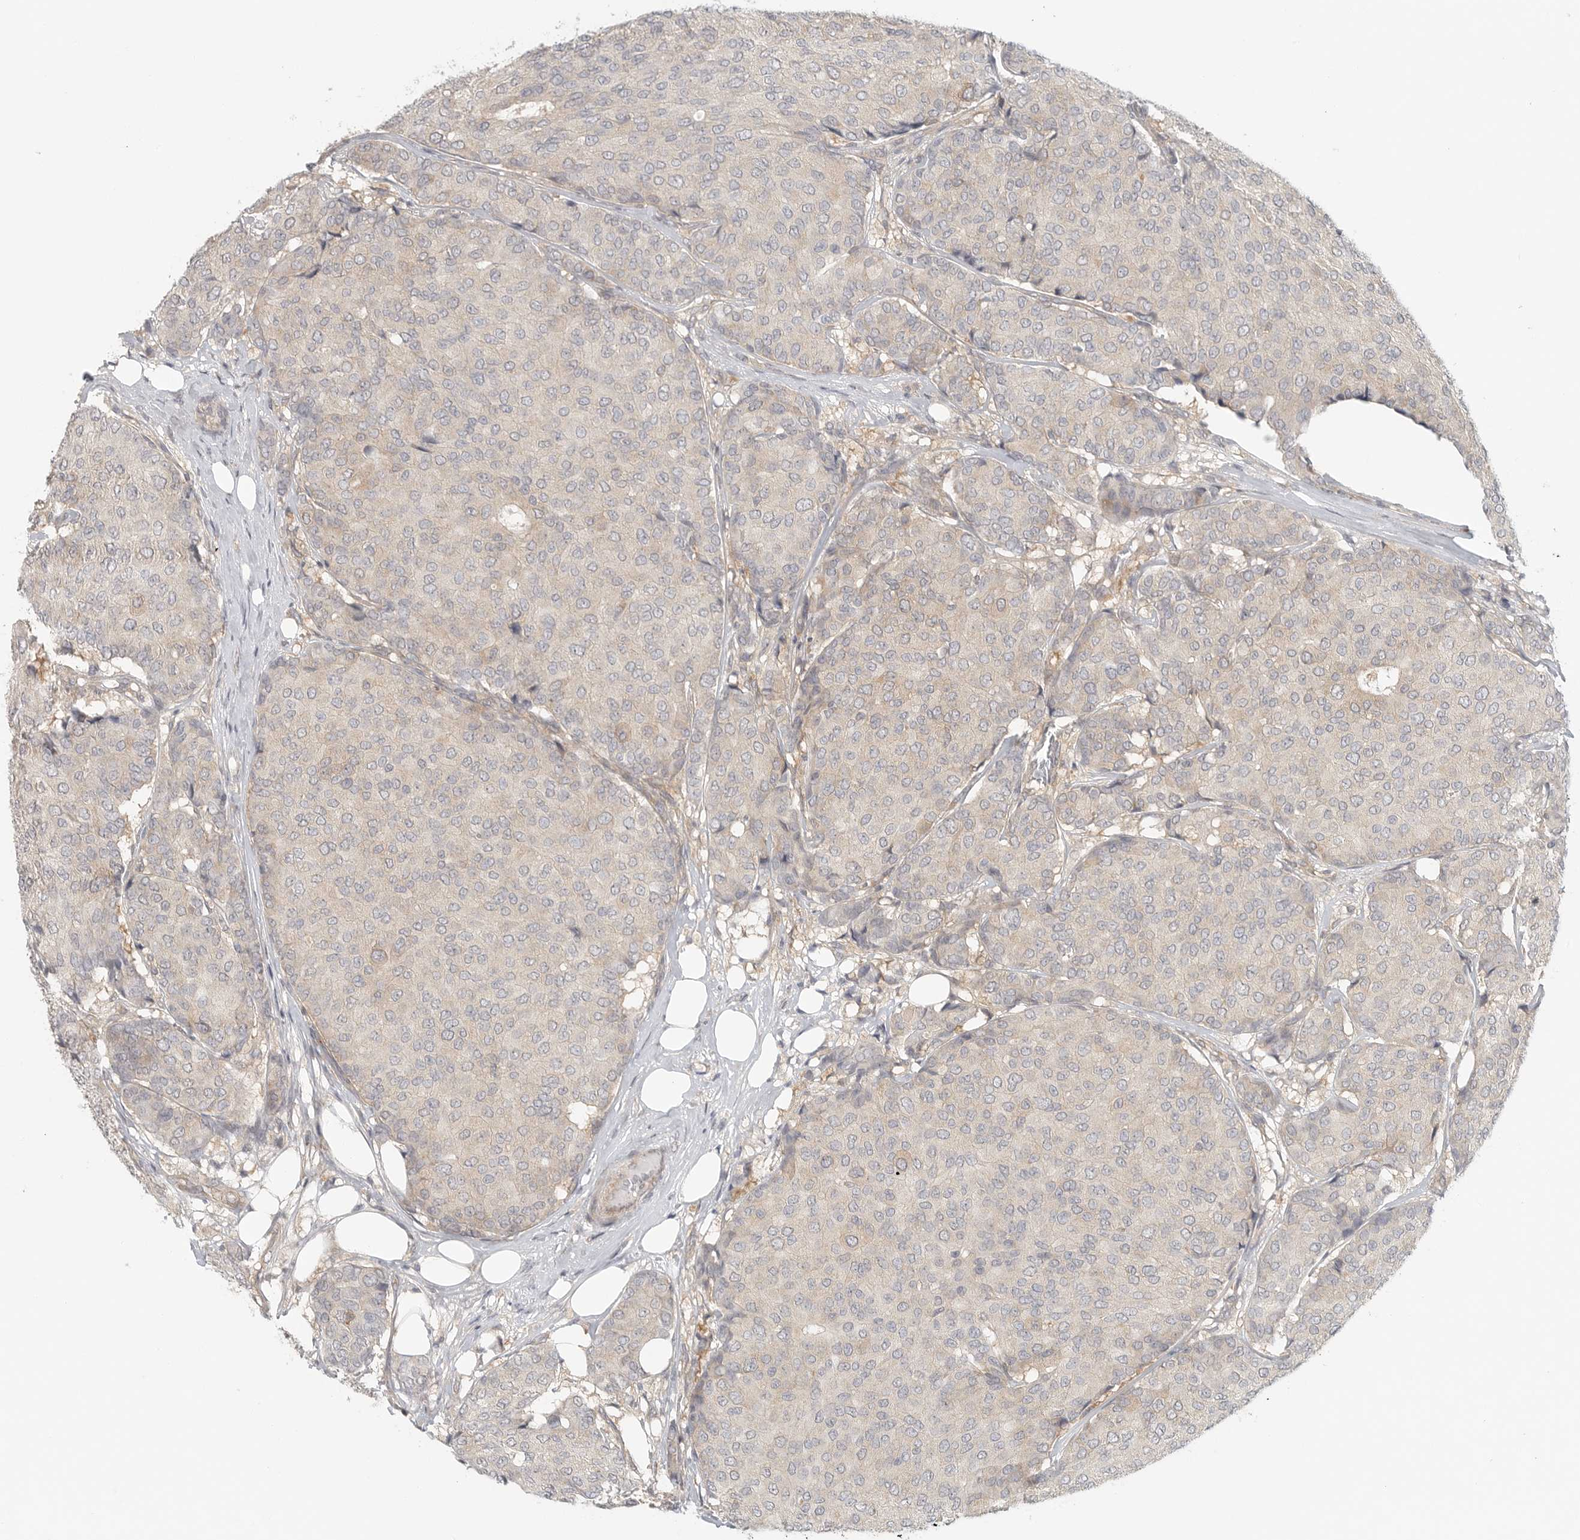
{"staining": {"intensity": "negative", "quantity": "none", "location": "none"}, "tissue": "breast cancer", "cell_type": "Tumor cells", "image_type": "cancer", "snomed": [{"axis": "morphology", "description": "Duct carcinoma"}, {"axis": "topography", "description": "Breast"}], "caption": "Breast invasive ductal carcinoma was stained to show a protein in brown. There is no significant staining in tumor cells. (Immunohistochemistry, brightfield microscopy, high magnification).", "gene": "HDAC6", "patient": {"sex": "female", "age": 75}}